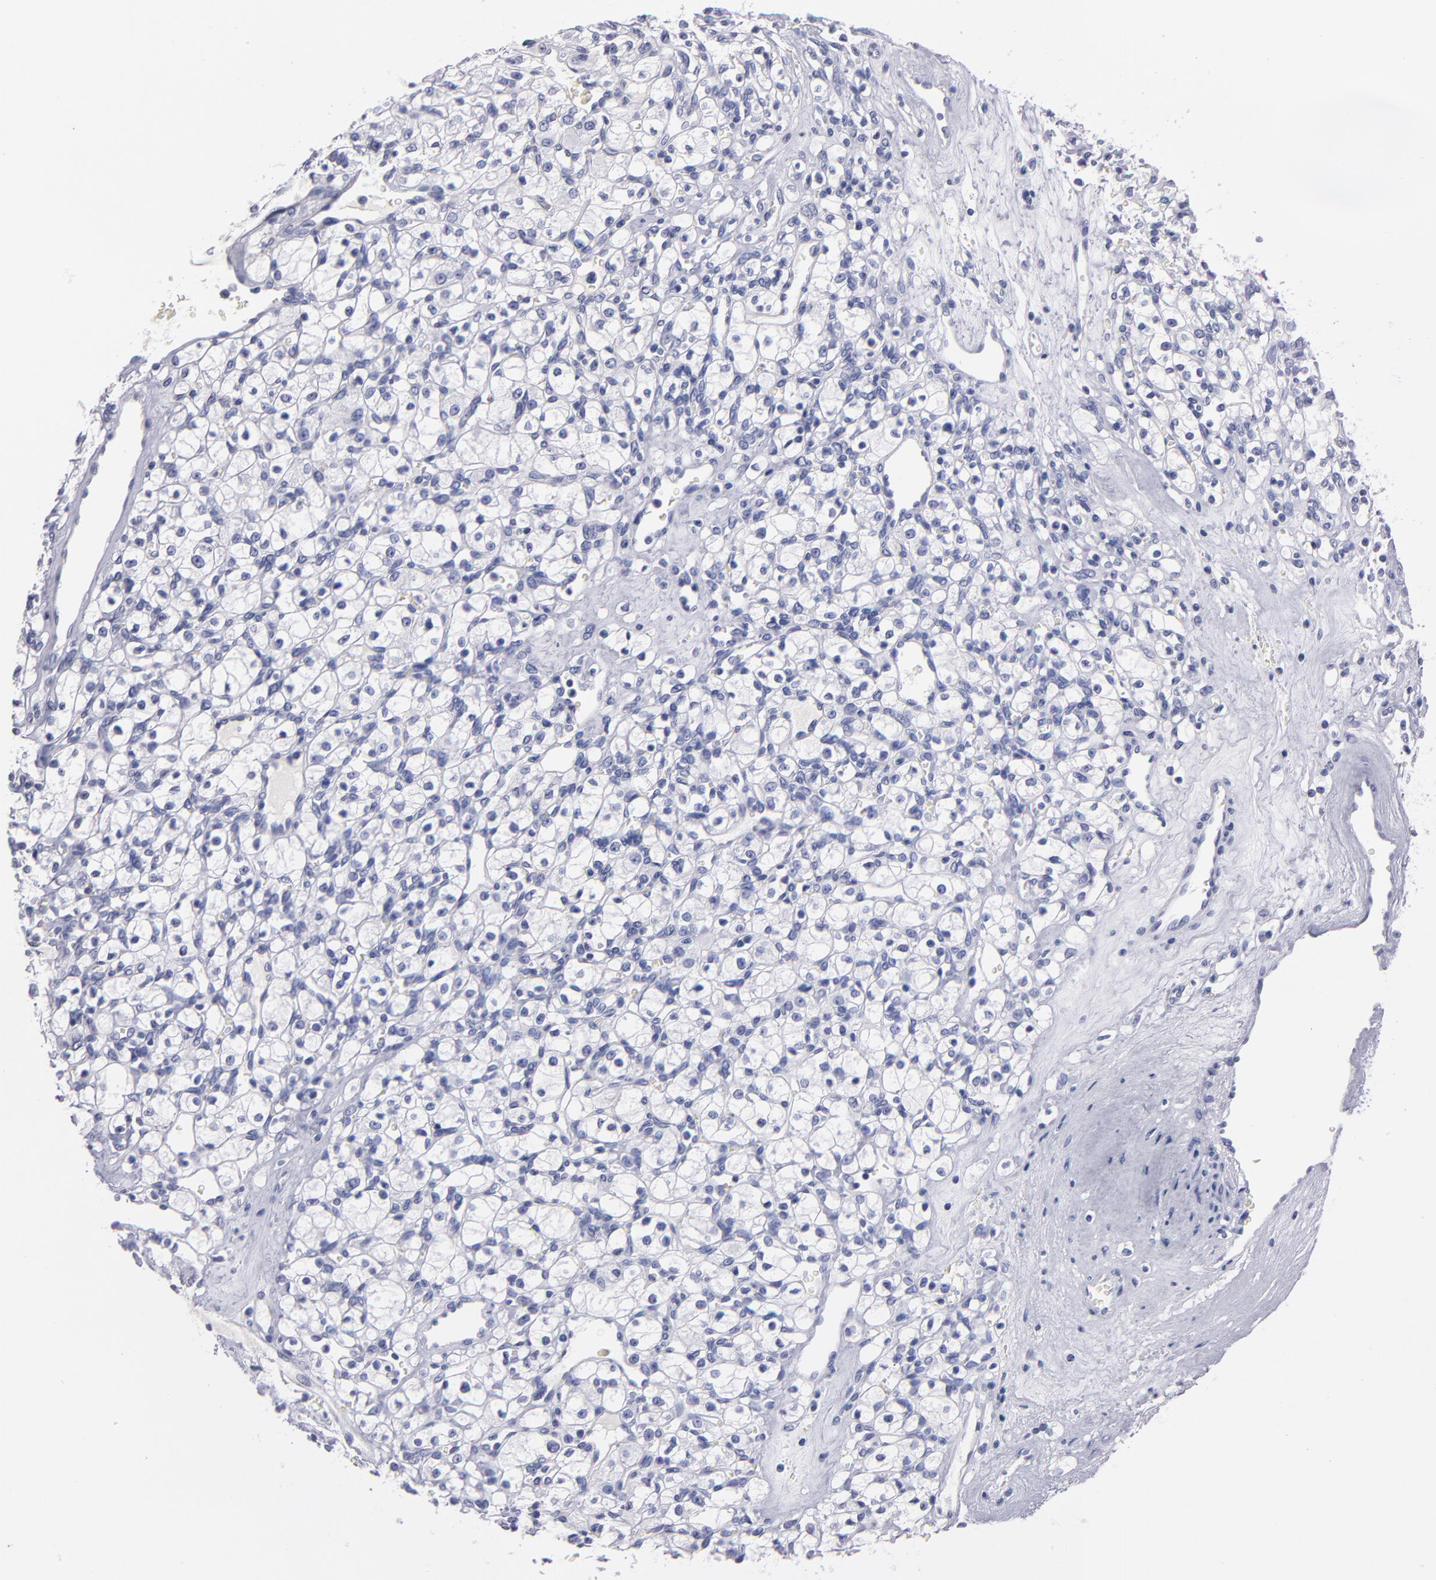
{"staining": {"intensity": "negative", "quantity": "none", "location": "none"}, "tissue": "renal cancer", "cell_type": "Tumor cells", "image_type": "cancer", "snomed": [{"axis": "morphology", "description": "Adenocarcinoma, NOS"}, {"axis": "topography", "description": "Kidney"}], "caption": "DAB immunohistochemical staining of renal cancer (adenocarcinoma) exhibits no significant staining in tumor cells. (DAB (3,3'-diaminobenzidine) immunohistochemistry with hematoxylin counter stain).", "gene": "SOX10", "patient": {"sex": "female", "age": 62}}